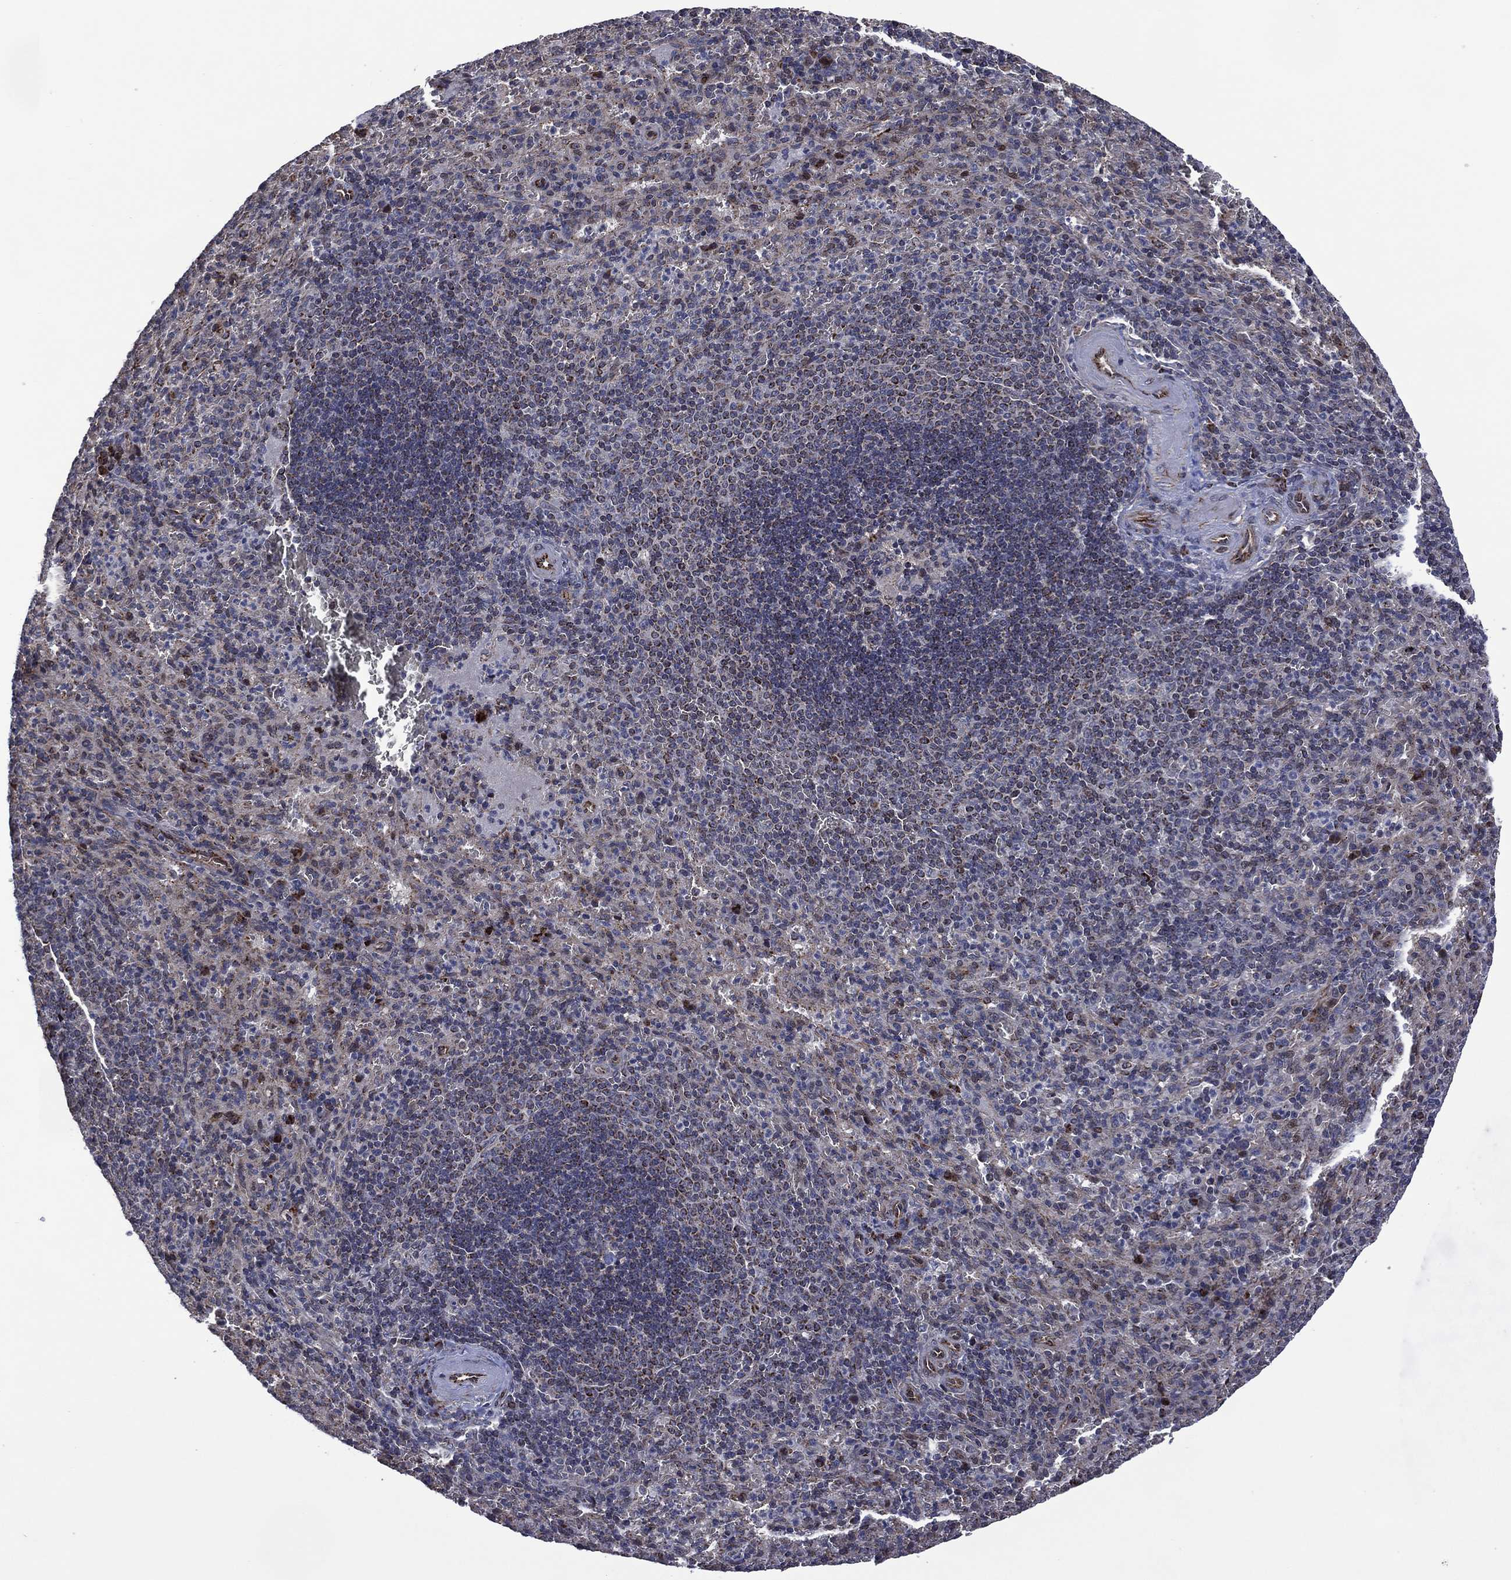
{"staining": {"intensity": "moderate", "quantity": "<25%", "location": "nuclear"}, "tissue": "spleen", "cell_type": "Cells in red pulp", "image_type": "normal", "snomed": [{"axis": "morphology", "description": "Normal tissue, NOS"}, {"axis": "topography", "description": "Spleen"}], "caption": "Protein staining of benign spleen exhibits moderate nuclear staining in about <25% of cells in red pulp. (IHC, brightfield microscopy, high magnification).", "gene": "HTD2", "patient": {"sex": "male", "age": 57}}